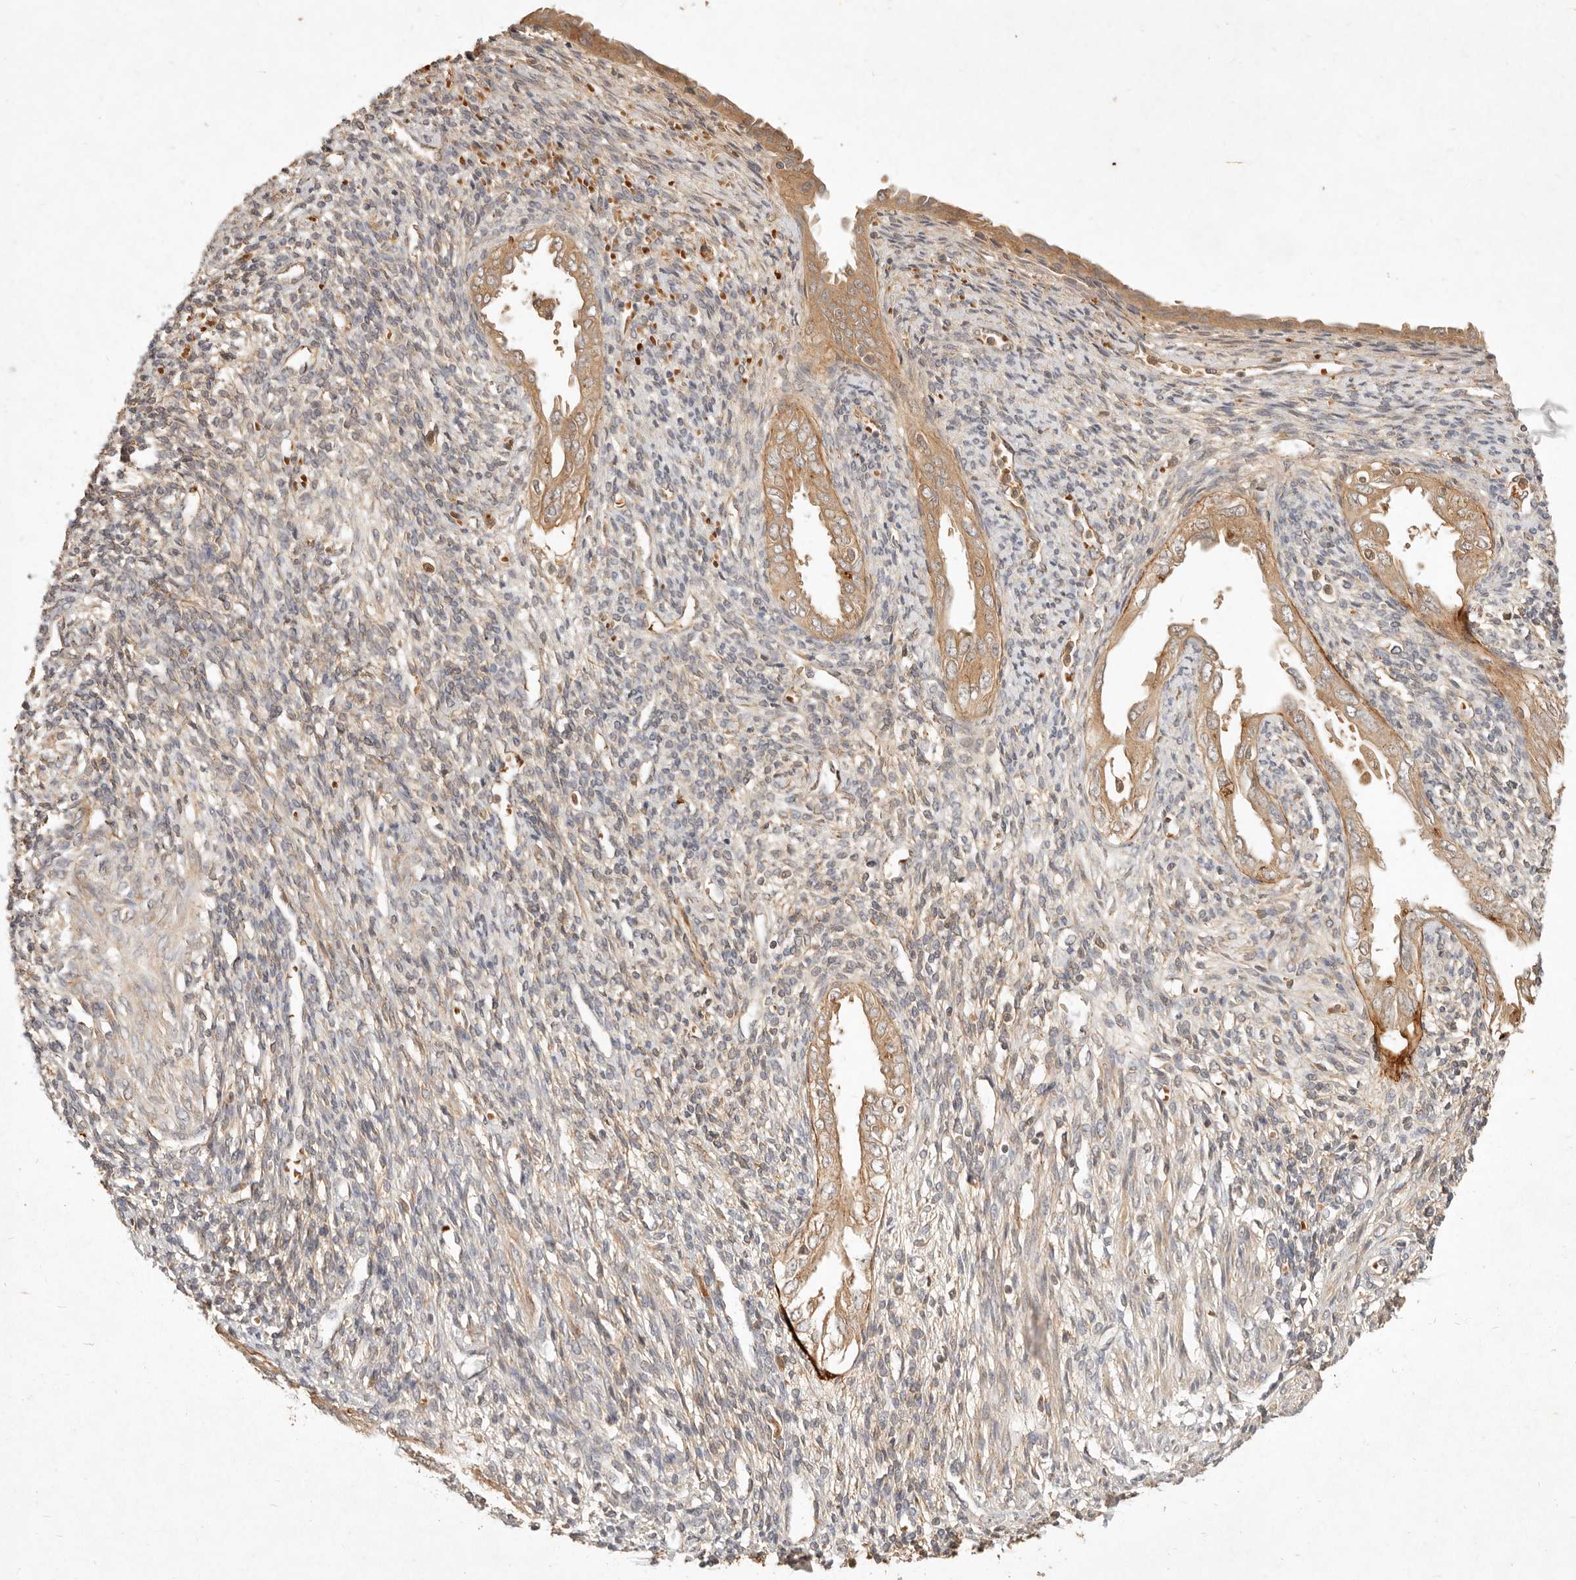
{"staining": {"intensity": "moderate", "quantity": "25%-75%", "location": "cytoplasmic/membranous"}, "tissue": "endometrium", "cell_type": "Cells in endometrial stroma", "image_type": "normal", "snomed": [{"axis": "morphology", "description": "Normal tissue, NOS"}, {"axis": "topography", "description": "Endometrium"}], "caption": "IHC (DAB (3,3'-diaminobenzidine)) staining of normal endometrium demonstrates moderate cytoplasmic/membranous protein positivity in about 25%-75% of cells in endometrial stroma.", "gene": "FREM2", "patient": {"sex": "female", "age": 66}}